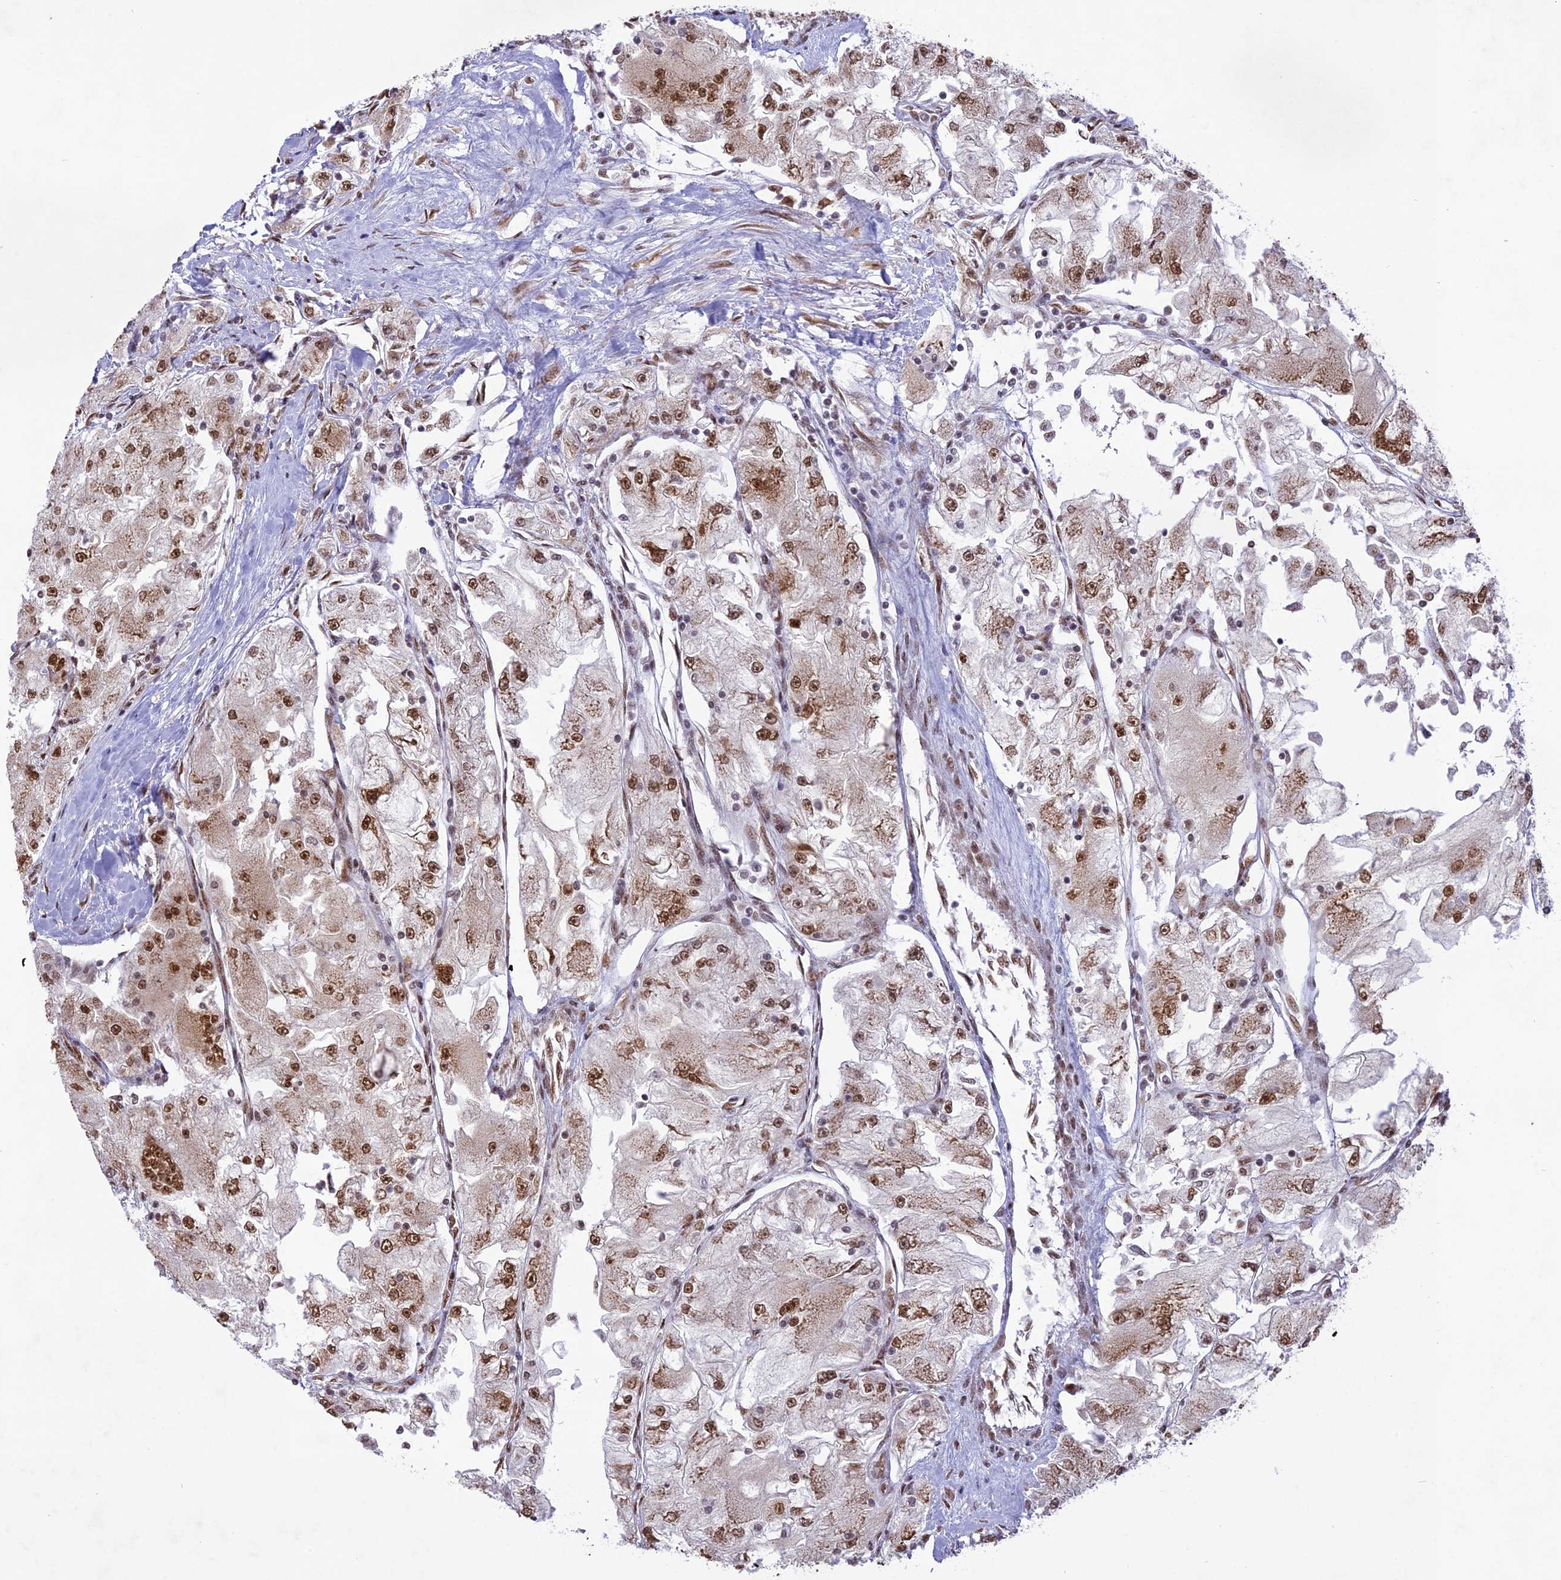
{"staining": {"intensity": "moderate", "quantity": ">75%", "location": "nuclear"}, "tissue": "renal cancer", "cell_type": "Tumor cells", "image_type": "cancer", "snomed": [{"axis": "morphology", "description": "Adenocarcinoma, NOS"}, {"axis": "topography", "description": "Kidney"}], "caption": "An immunohistochemistry image of neoplastic tissue is shown. Protein staining in brown shows moderate nuclear positivity in adenocarcinoma (renal) within tumor cells. (Brightfield microscopy of DAB IHC at high magnification).", "gene": "DDX1", "patient": {"sex": "female", "age": 72}}